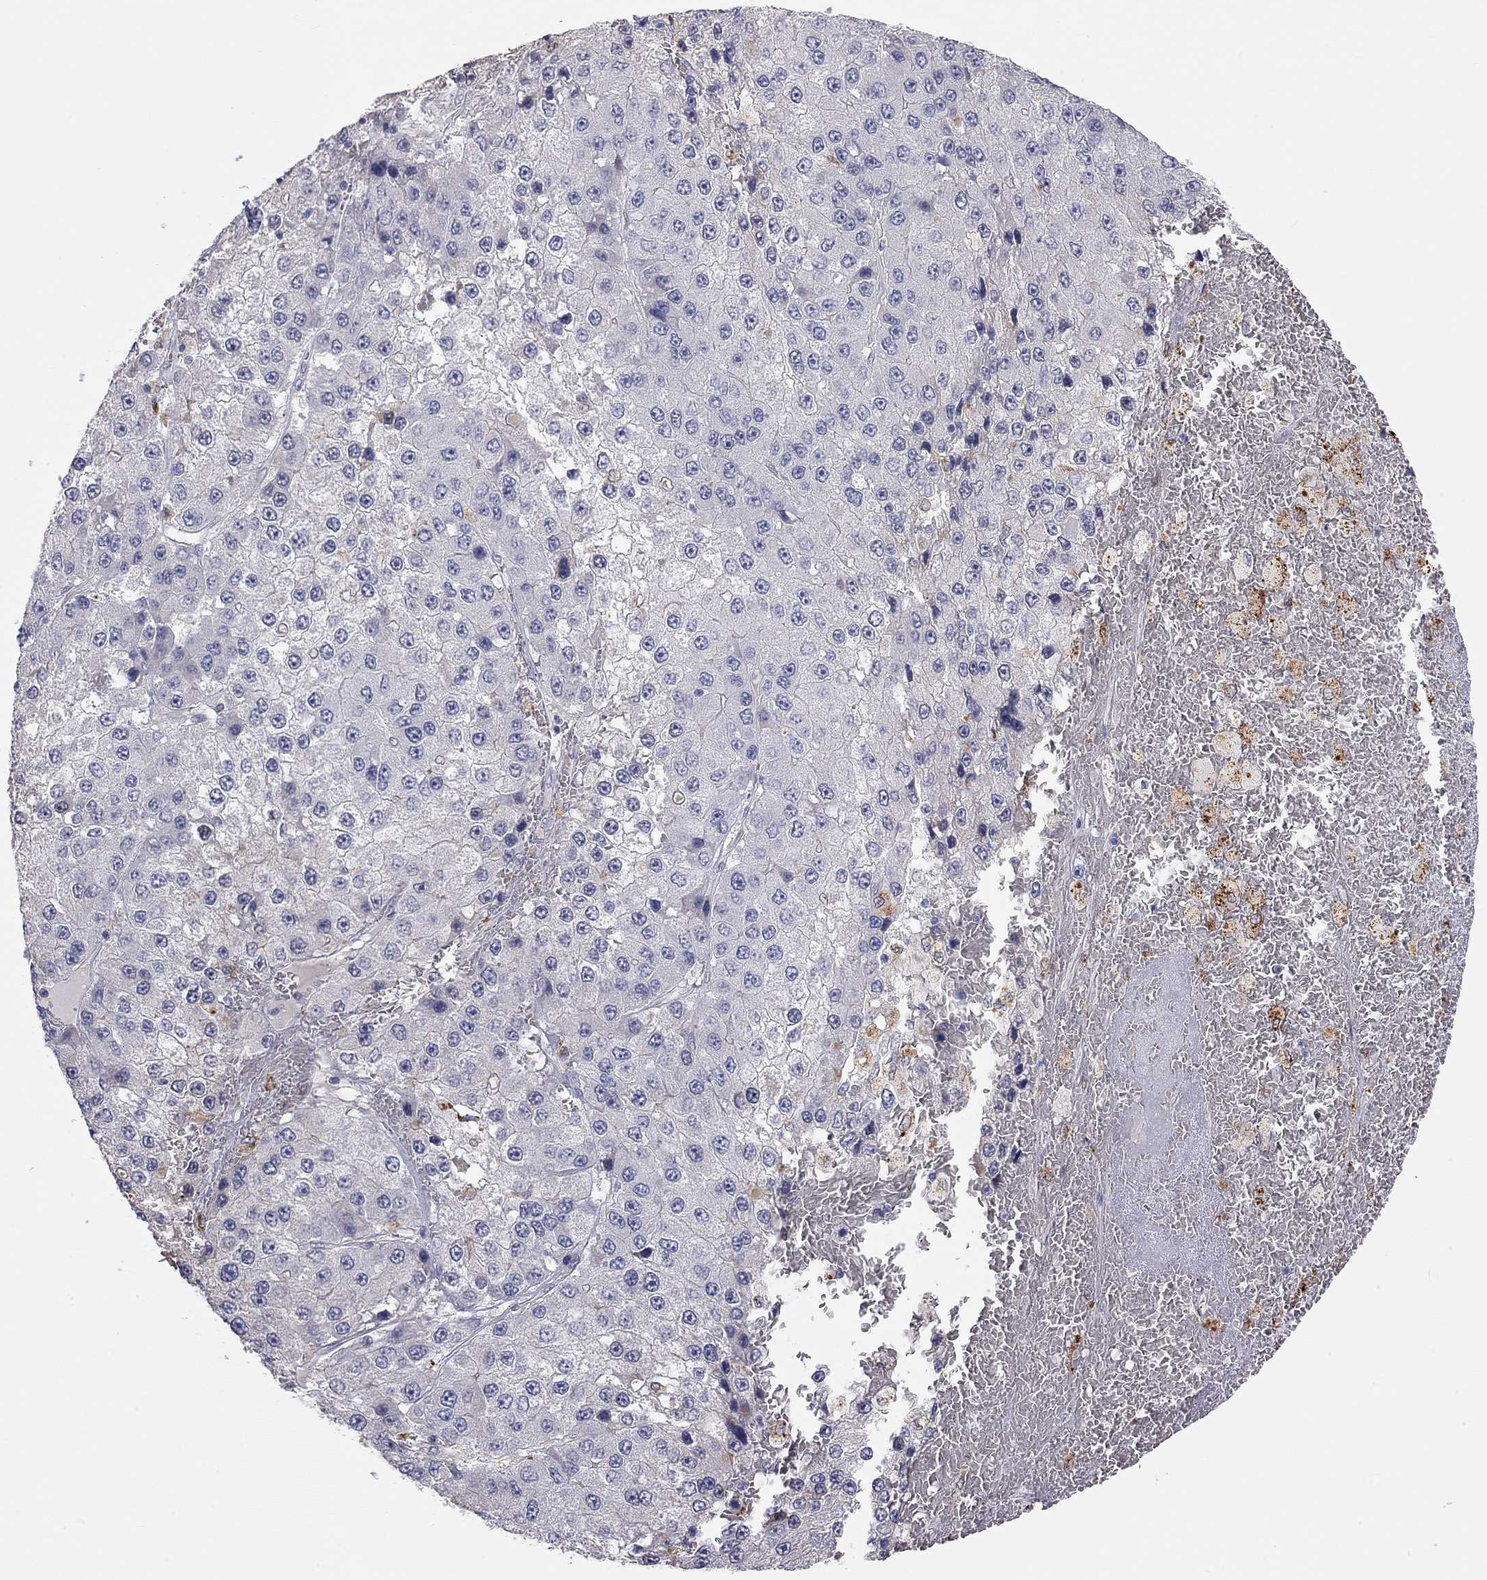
{"staining": {"intensity": "negative", "quantity": "none", "location": "none"}, "tissue": "liver cancer", "cell_type": "Tumor cells", "image_type": "cancer", "snomed": [{"axis": "morphology", "description": "Carcinoma, Hepatocellular, NOS"}, {"axis": "topography", "description": "Liver"}], "caption": "This is a image of immunohistochemistry (IHC) staining of liver cancer (hepatocellular carcinoma), which shows no positivity in tumor cells. (DAB (3,3'-diaminobenzidine) IHC with hematoxylin counter stain).", "gene": "PAPSS2", "patient": {"sex": "female", "age": 73}}